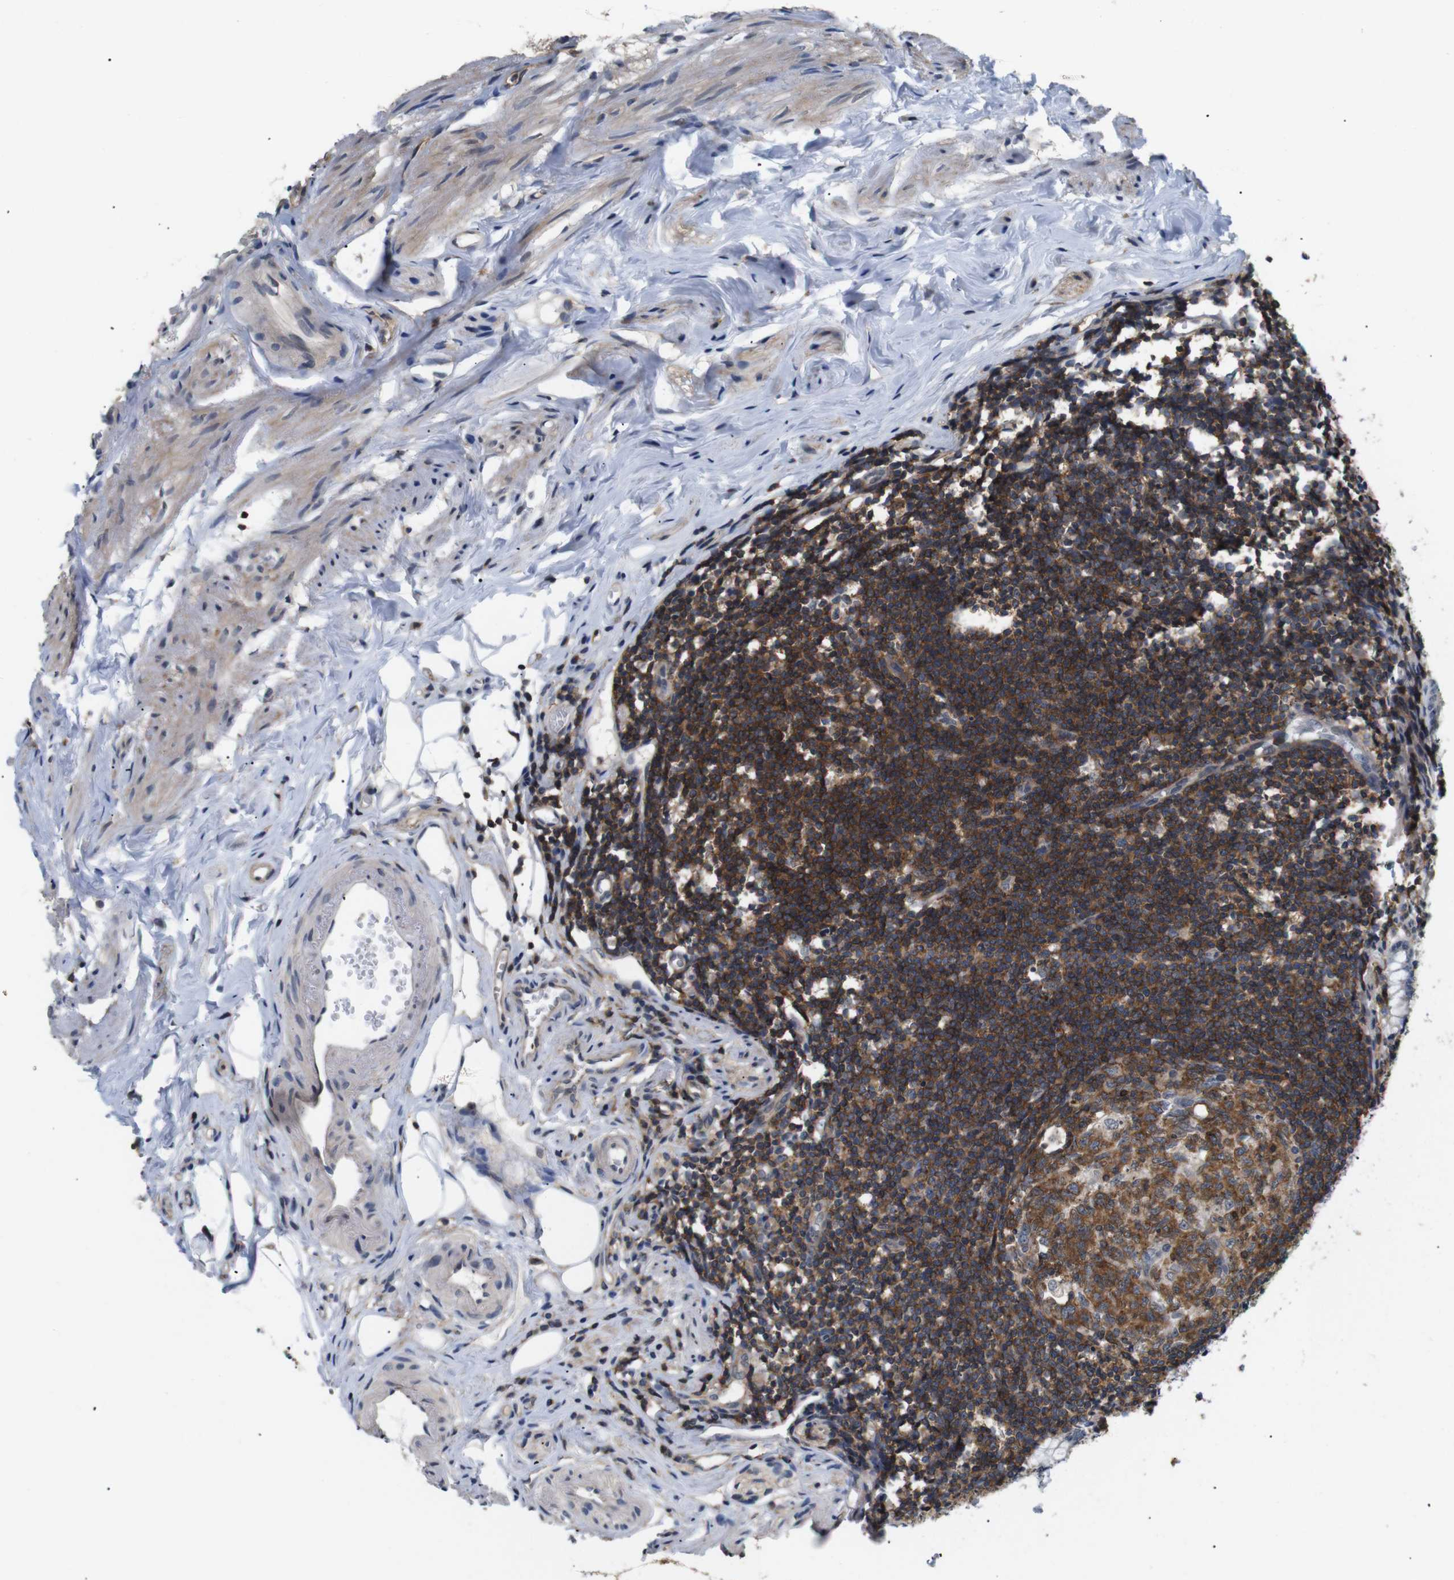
{"staining": {"intensity": "weak", "quantity": "<25%", "location": "cytoplasmic/membranous"}, "tissue": "appendix", "cell_type": "Glandular cells", "image_type": "normal", "snomed": [{"axis": "morphology", "description": "Normal tissue, NOS"}, {"axis": "topography", "description": "Appendix"}], "caption": "High power microscopy micrograph of an IHC photomicrograph of unremarkable appendix, revealing no significant staining in glandular cells. (Brightfield microscopy of DAB immunohistochemistry (IHC) at high magnification).", "gene": "BRWD3", "patient": {"sex": "female", "age": 77}}